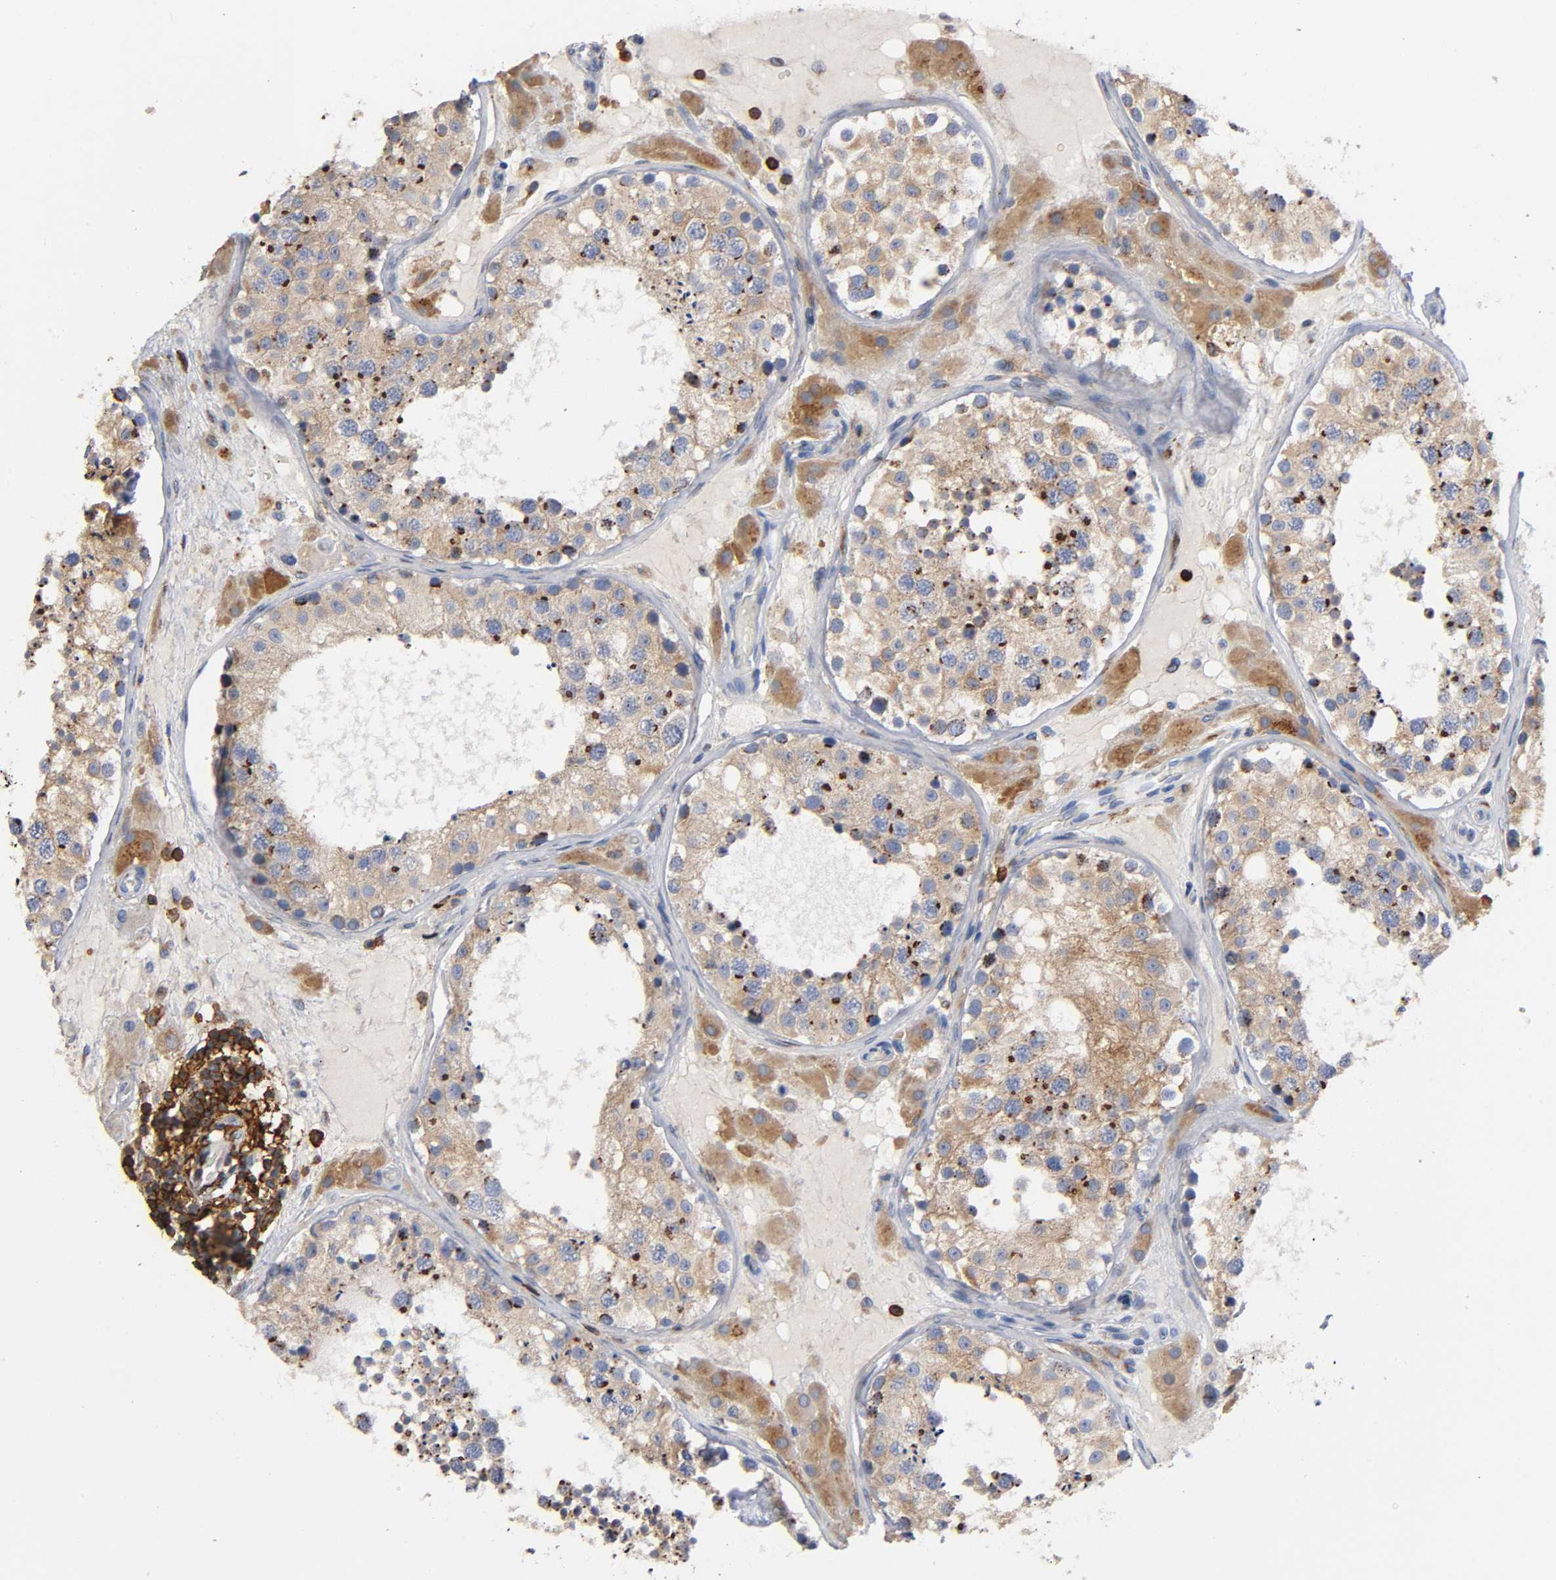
{"staining": {"intensity": "weak", "quantity": ">75%", "location": "cytoplasmic/membranous"}, "tissue": "testis", "cell_type": "Cells in seminiferous ducts", "image_type": "normal", "snomed": [{"axis": "morphology", "description": "Normal tissue, NOS"}, {"axis": "topography", "description": "Testis"}], "caption": "Immunohistochemical staining of benign human testis displays low levels of weak cytoplasmic/membranous staining in approximately >75% of cells in seminiferous ducts. (DAB (3,3'-diaminobenzidine) = brown stain, brightfield microscopy at high magnification).", "gene": "CAPN10", "patient": {"sex": "male", "age": 26}}